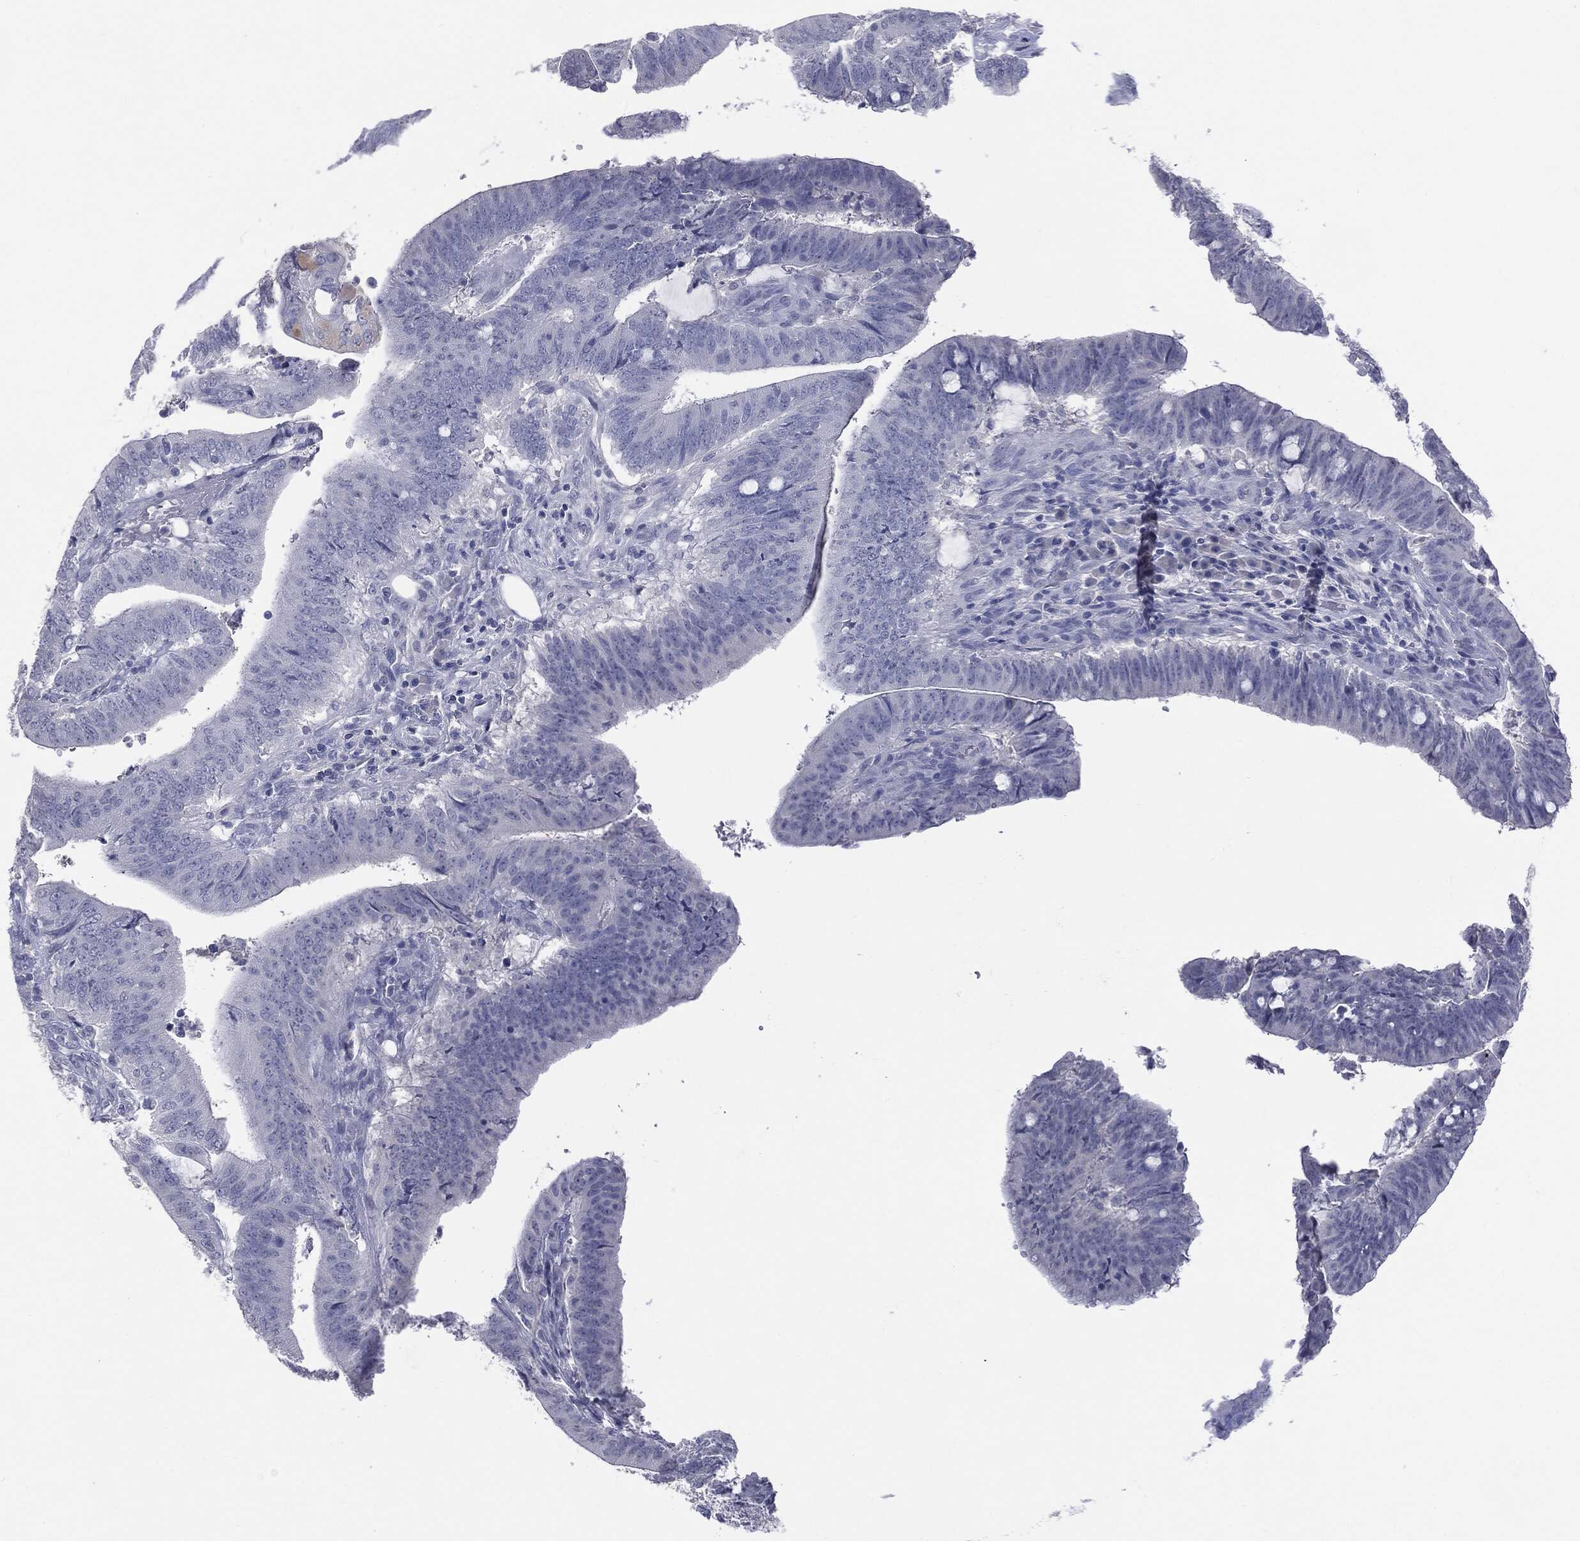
{"staining": {"intensity": "negative", "quantity": "none", "location": "none"}, "tissue": "colorectal cancer", "cell_type": "Tumor cells", "image_type": "cancer", "snomed": [{"axis": "morphology", "description": "Adenocarcinoma, NOS"}, {"axis": "topography", "description": "Colon"}], "caption": "A high-resolution photomicrograph shows immunohistochemistry (IHC) staining of colorectal cancer, which exhibits no significant staining in tumor cells.", "gene": "TSHB", "patient": {"sex": "female", "age": 43}}